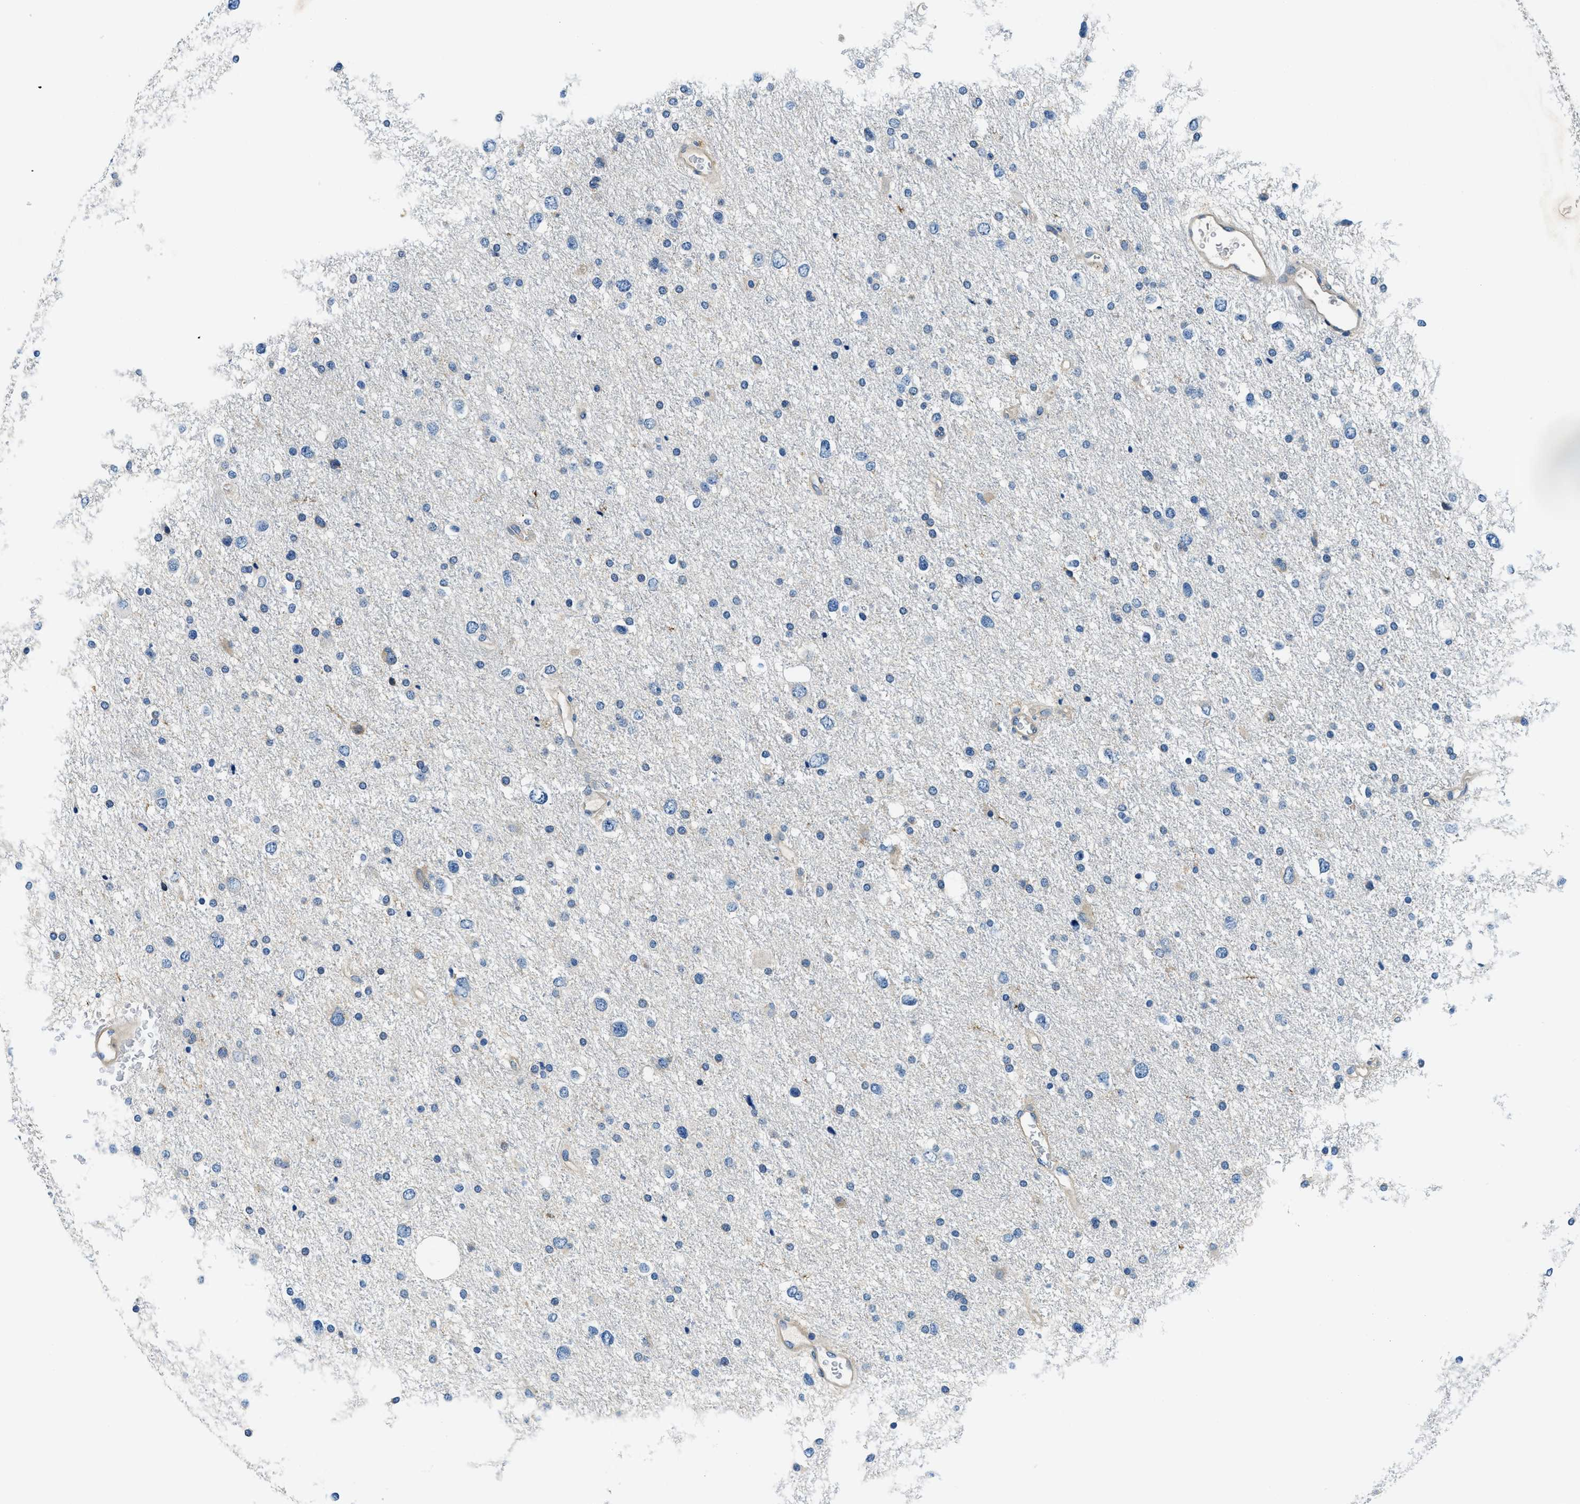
{"staining": {"intensity": "negative", "quantity": "none", "location": "none"}, "tissue": "glioma", "cell_type": "Tumor cells", "image_type": "cancer", "snomed": [{"axis": "morphology", "description": "Glioma, malignant, Low grade"}, {"axis": "topography", "description": "Brain"}], "caption": "Immunohistochemistry (IHC) histopathology image of glioma stained for a protein (brown), which displays no expression in tumor cells. The staining was performed using DAB (3,3'-diaminobenzidine) to visualize the protein expression in brown, while the nuclei were stained in blue with hematoxylin (Magnification: 20x).", "gene": "TWF1", "patient": {"sex": "female", "age": 37}}